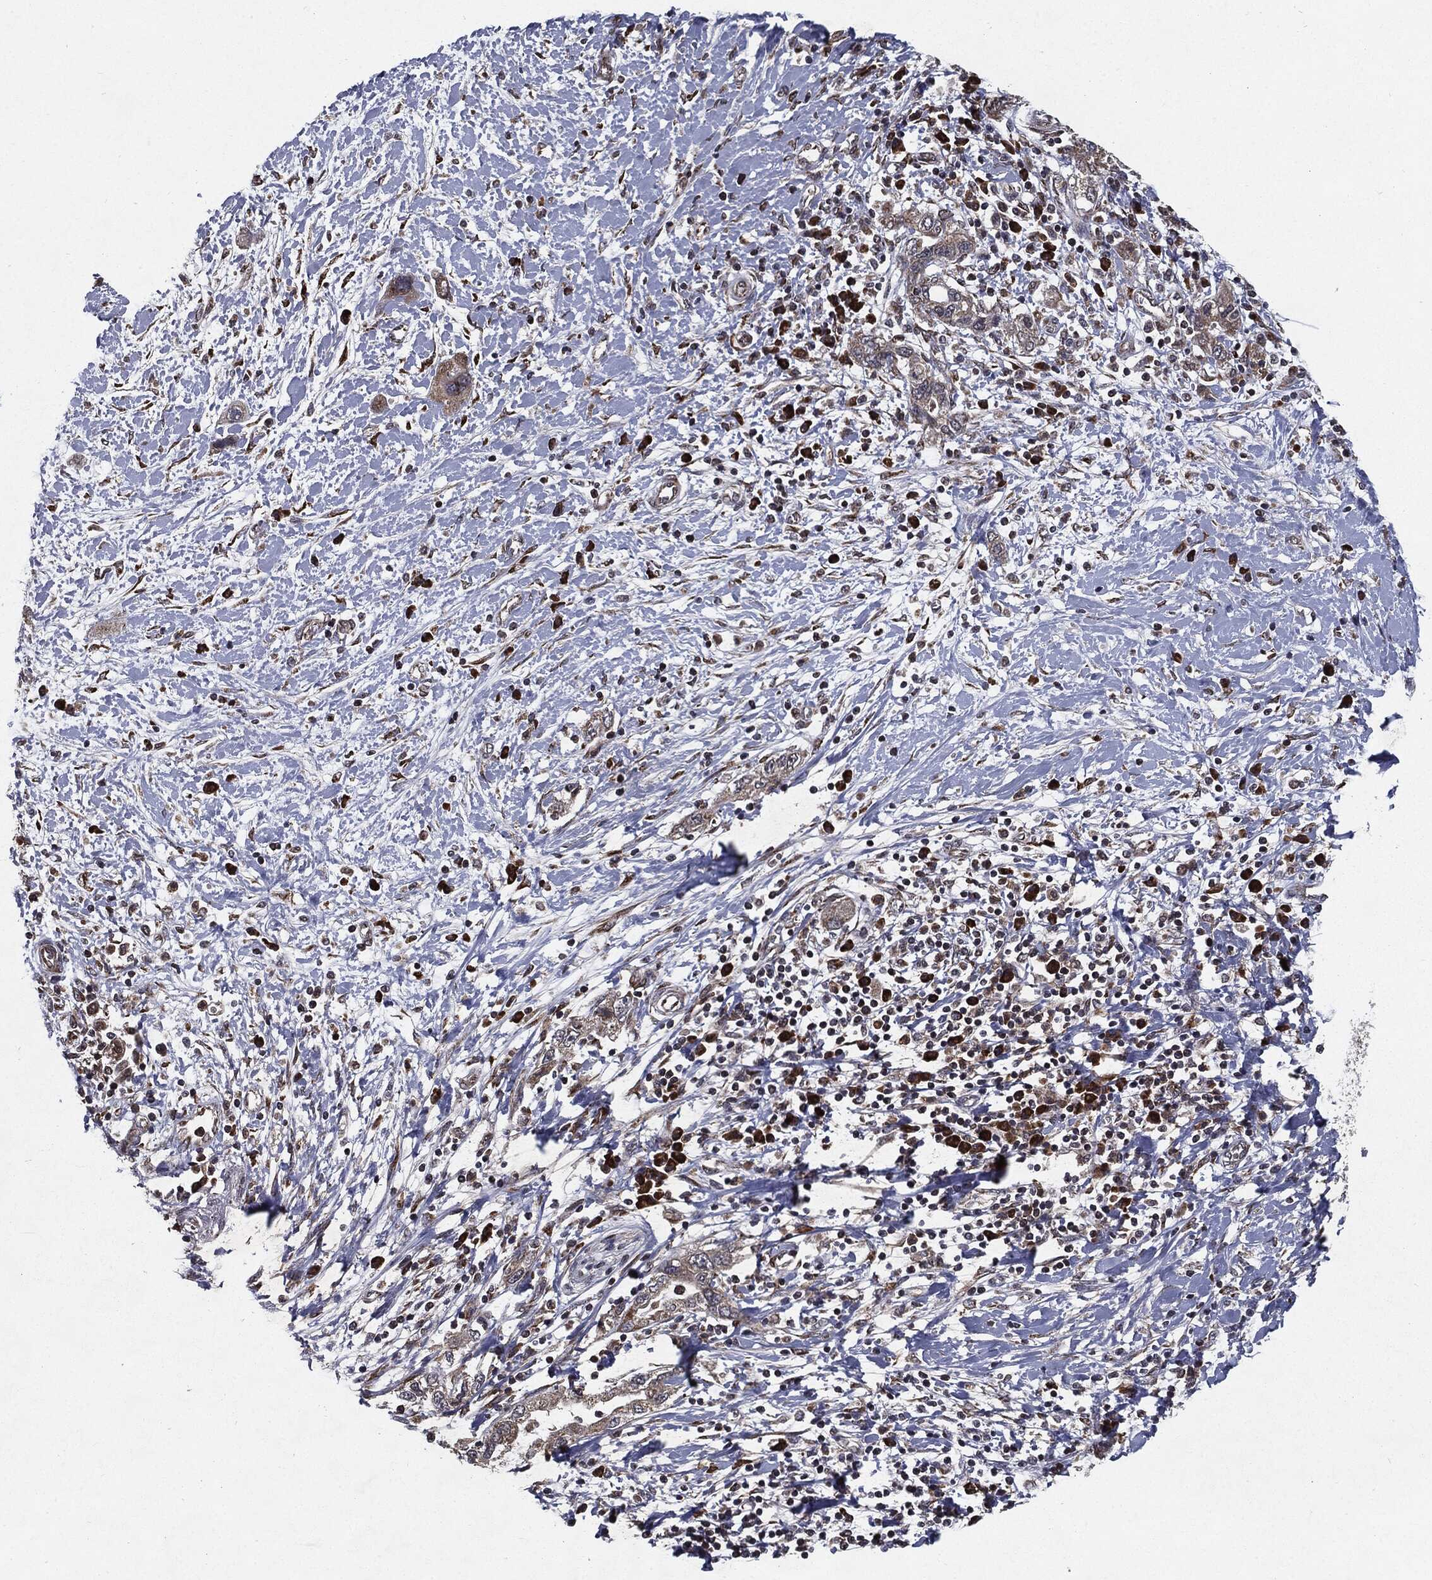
{"staining": {"intensity": "weak", "quantity": "25%-75%", "location": "cytoplasmic/membranous"}, "tissue": "pancreatic cancer", "cell_type": "Tumor cells", "image_type": "cancer", "snomed": [{"axis": "morphology", "description": "Adenocarcinoma, NOS"}, {"axis": "topography", "description": "Pancreas"}], "caption": "Immunohistochemical staining of pancreatic cancer (adenocarcinoma) reveals low levels of weak cytoplasmic/membranous staining in approximately 25%-75% of tumor cells. The protein of interest is stained brown, and the nuclei are stained in blue (DAB IHC with brightfield microscopy, high magnification).", "gene": "HDAC5", "patient": {"sex": "female", "age": 73}}